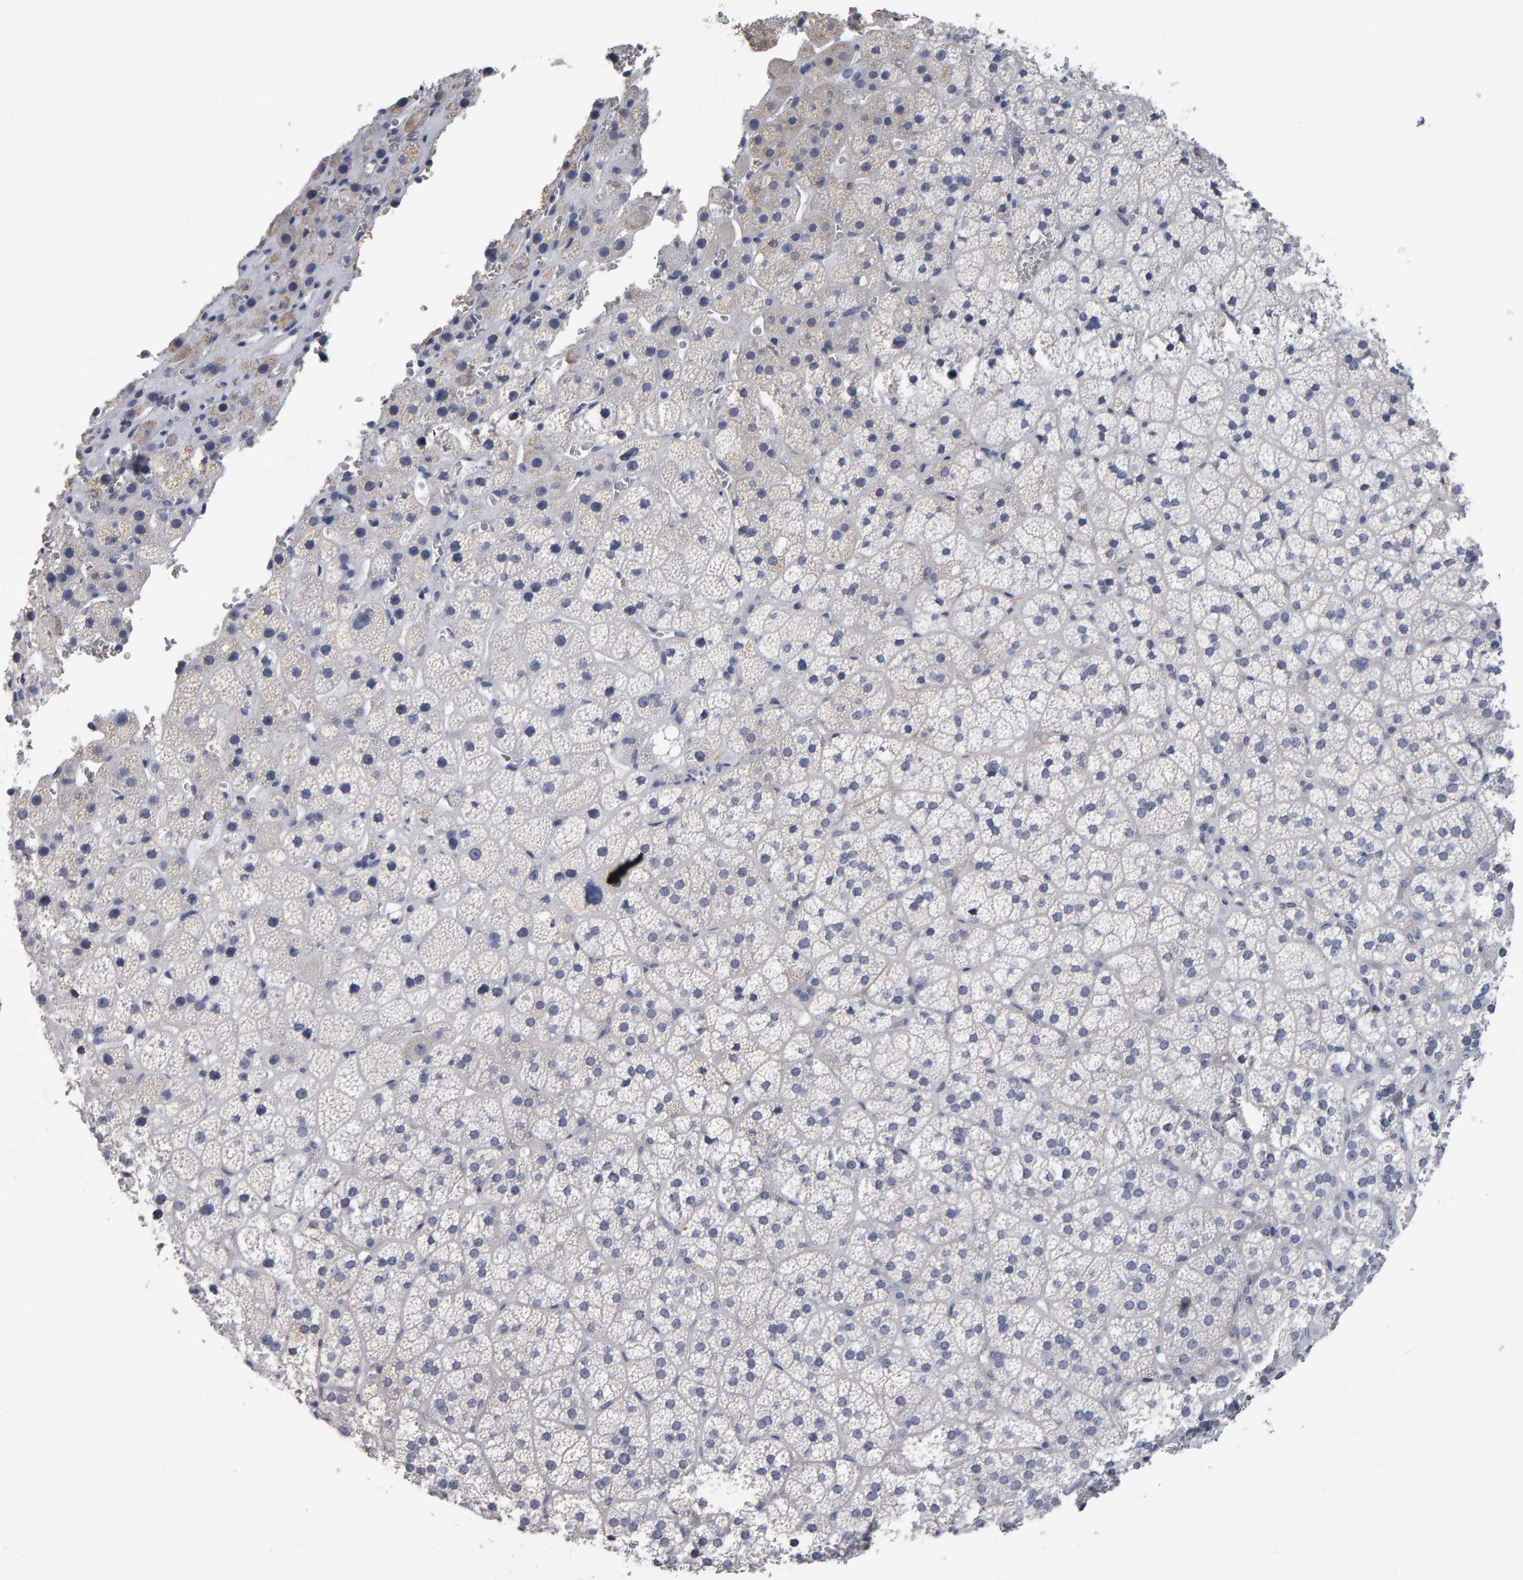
{"staining": {"intensity": "weak", "quantity": "<25%", "location": "cytoplasmic/membranous"}, "tissue": "adrenal gland", "cell_type": "Glandular cells", "image_type": "normal", "snomed": [{"axis": "morphology", "description": "Normal tissue, NOS"}, {"axis": "topography", "description": "Adrenal gland"}], "caption": "This is an immunohistochemistry histopathology image of normal adrenal gland. There is no expression in glandular cells.", "gene": "CD38", "patient": {"sex": "female", "age": 44}}